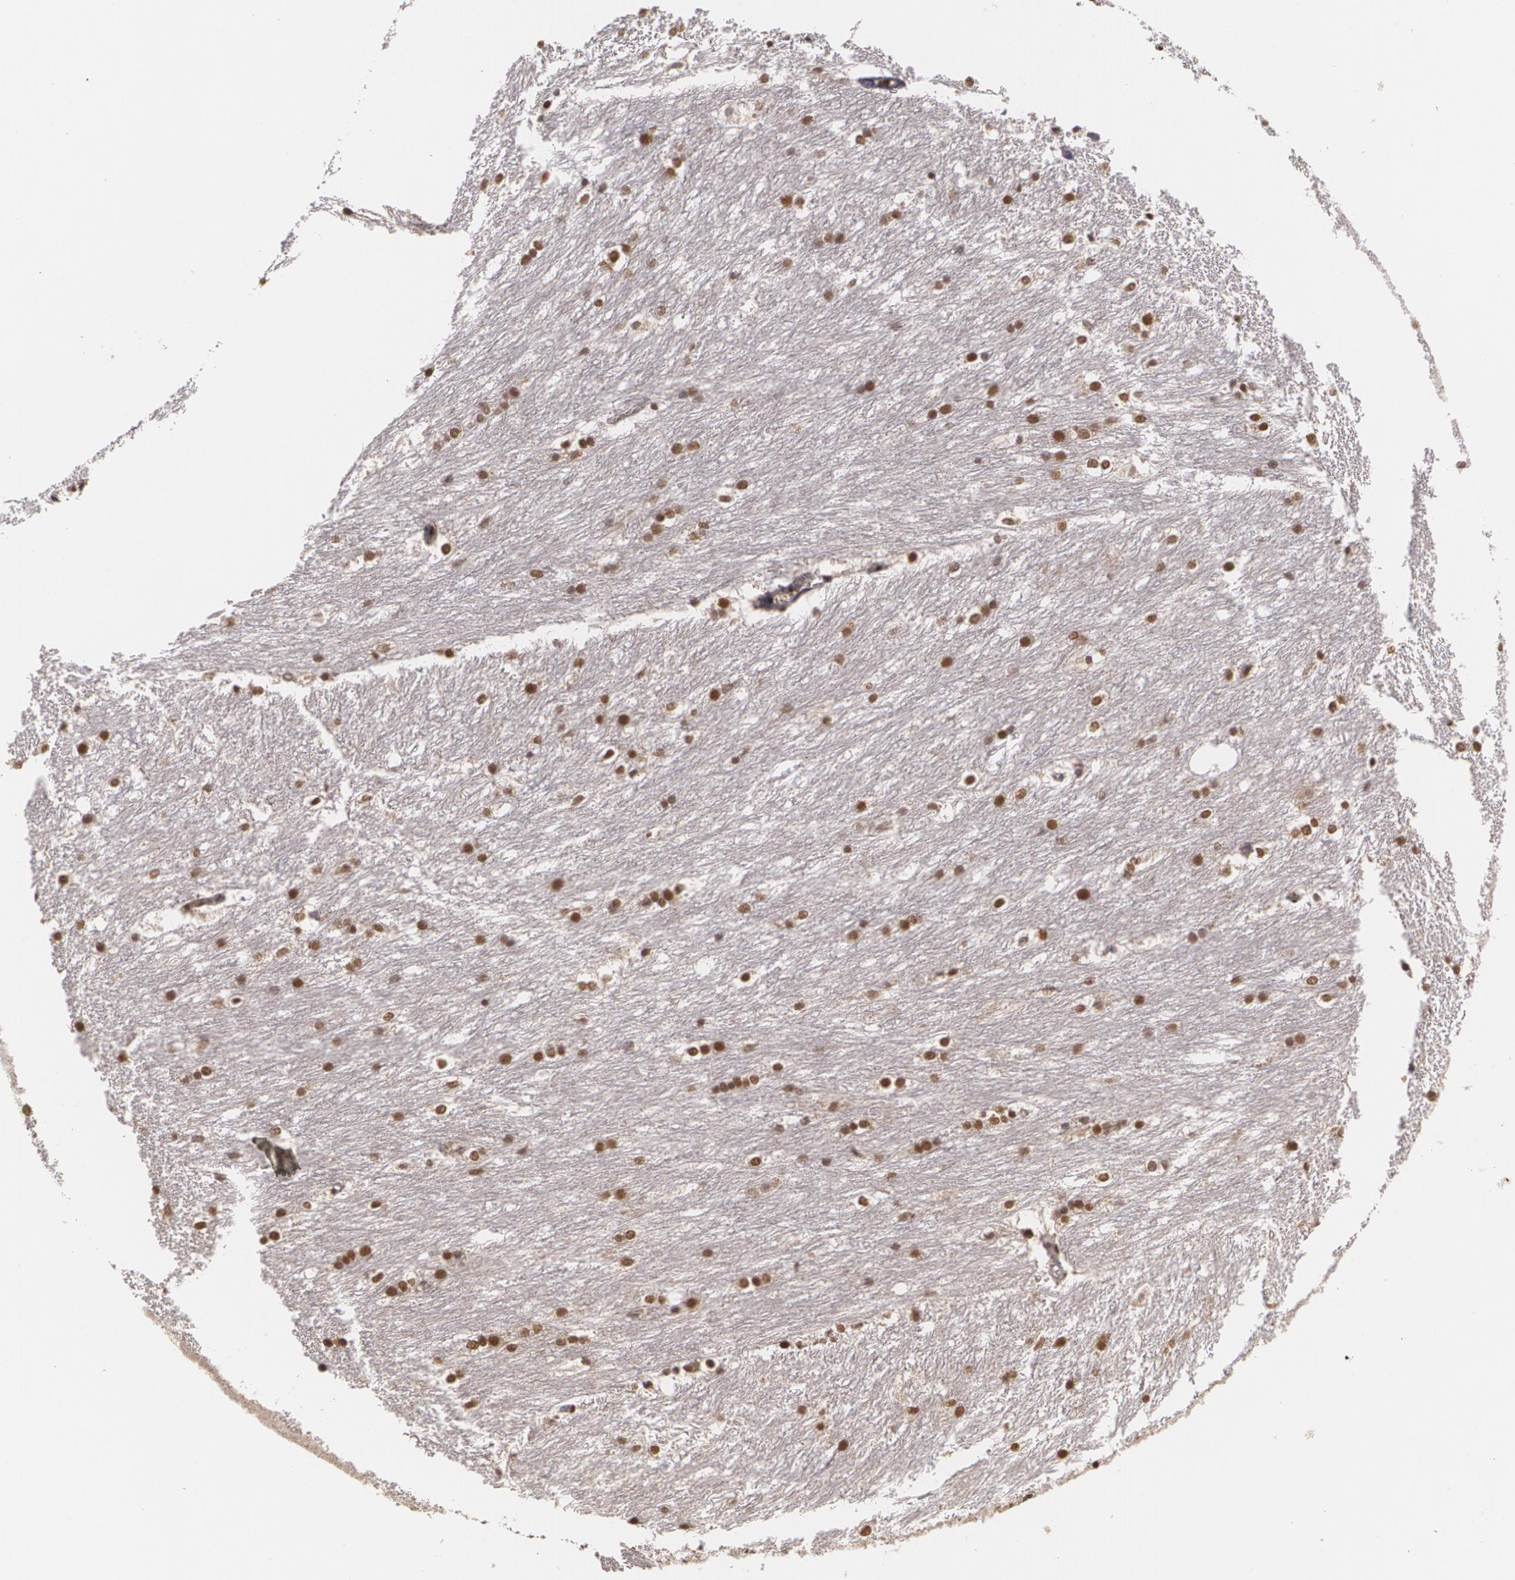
{"staining": {"intensity": "moderate", "quantity": ">75%", "location": "nuclear"}, "tissue": "caudate", "cell_type": "Glial cells", "image_type": "normal", "snomed": [{"axis": "morphology", "description": "Normal tissue, NOS"}, {"axis": "topography", "description": "Lateral ventricle wall"}], "caption": "A micrograph showing moderate nuclear positivity in about >75% of glial cells in unremarkable caudate, as visualized by brown immunohistochemical staining.", "gene": "RXRB", "patient": {"sex": "female", "age": 19}}